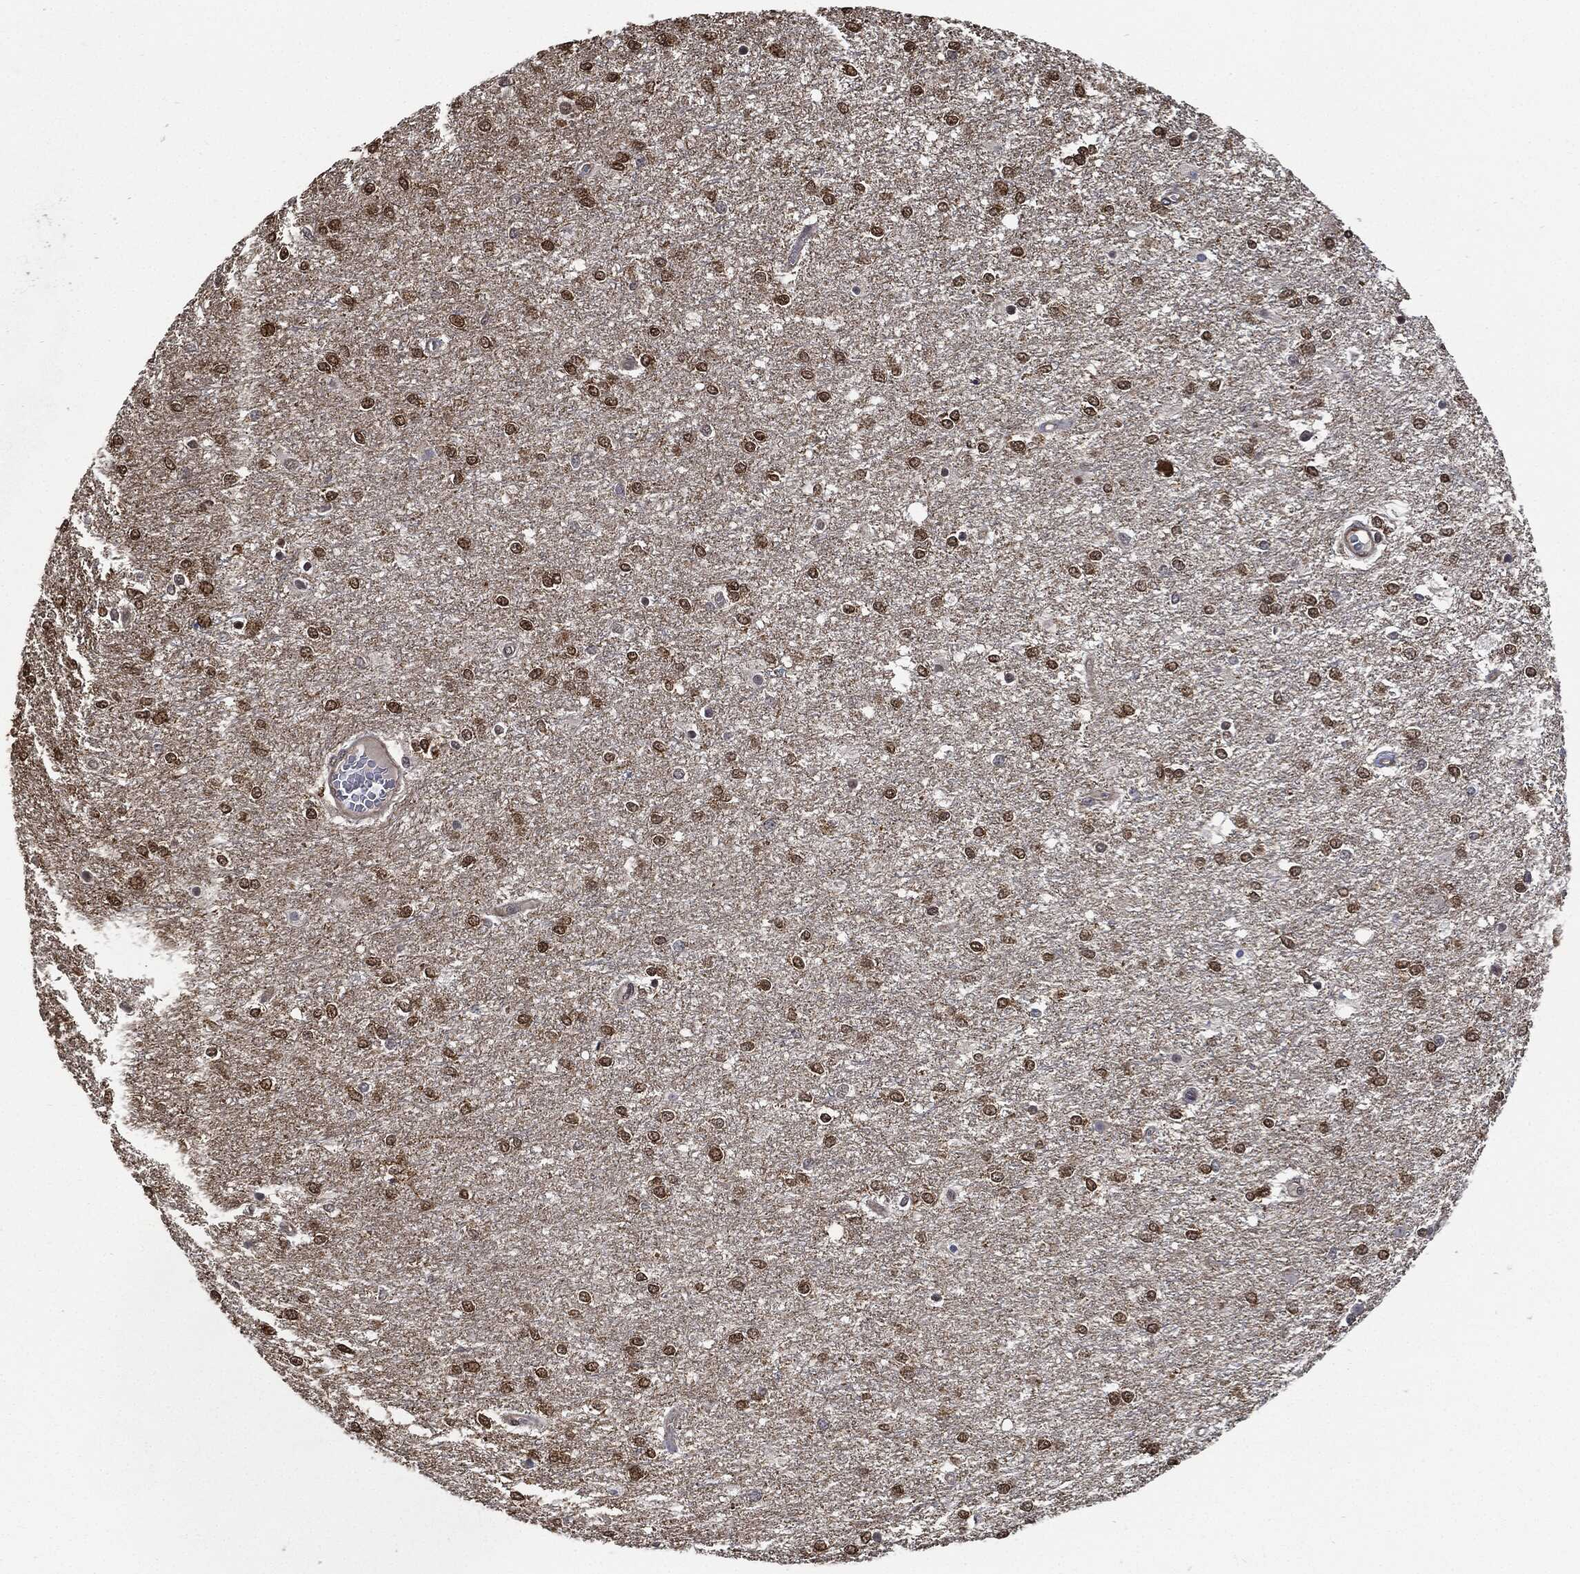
{"staining": {"intensity": "moderate", "quantity": ">75%", "location": "nuclear"}, "tissue": "glioma", "cell_type": "Tumor cells", "image_type": "cancer", "snomed": [{"axis": "morphology", "description": "Glioma, malignant, High grade"}, {"axis": "topography", "description": "Brain"}], "caption": "IHC (DAB) staining of human glioma exhibits moderate nuclear protein expression in approximately >75% of tumor cells.", "gene": "S100A9", "patient": {"sex": "female", "age": 61}}